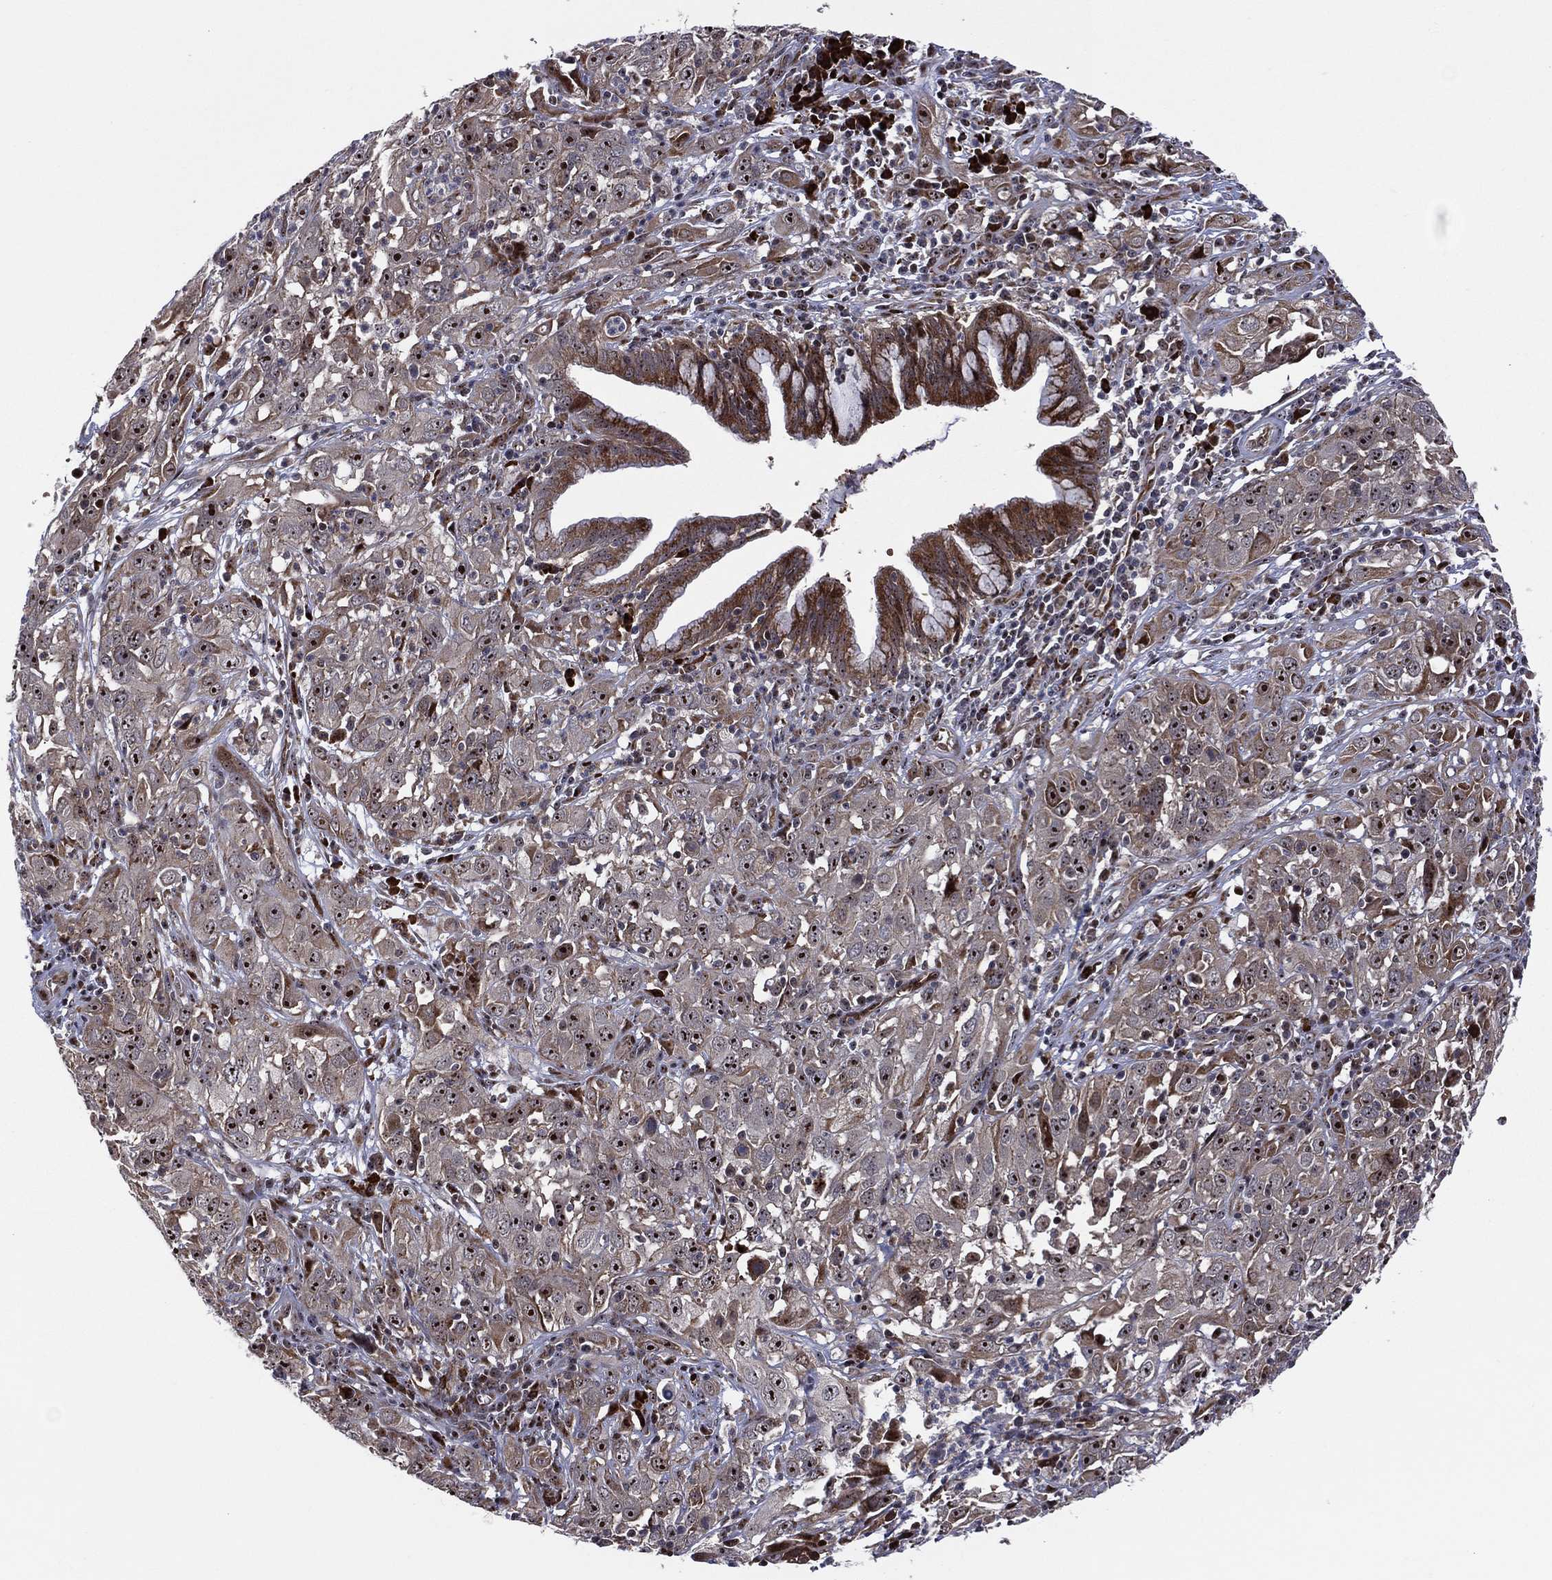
{"staining": {"intensity": "strong", "quantity": "25%-75%", "location": "nuclear"}, "tissue": "cervical cancer", "cell_type": "Tumor cells", "image_type": "cancer", "snomed": [{"axis": "morphology", "description": "Squamous cell carcinoma, NOS"}, {"axis": "topography", "description": "Cervix"}], "caption": "Brown immunohistochemical staining in human cervical cancer (squamous cell carcinoma) shows strong nuclear positivity in about 25%-75% of tumor cells. The staining was performed using DAB to visualize the protein expression in brown, while the nuclei were stained in blue with hematoxylin (Magnification: 20x).", "gene": "VHL", "patient": {"sex": "female", "age": 32}}